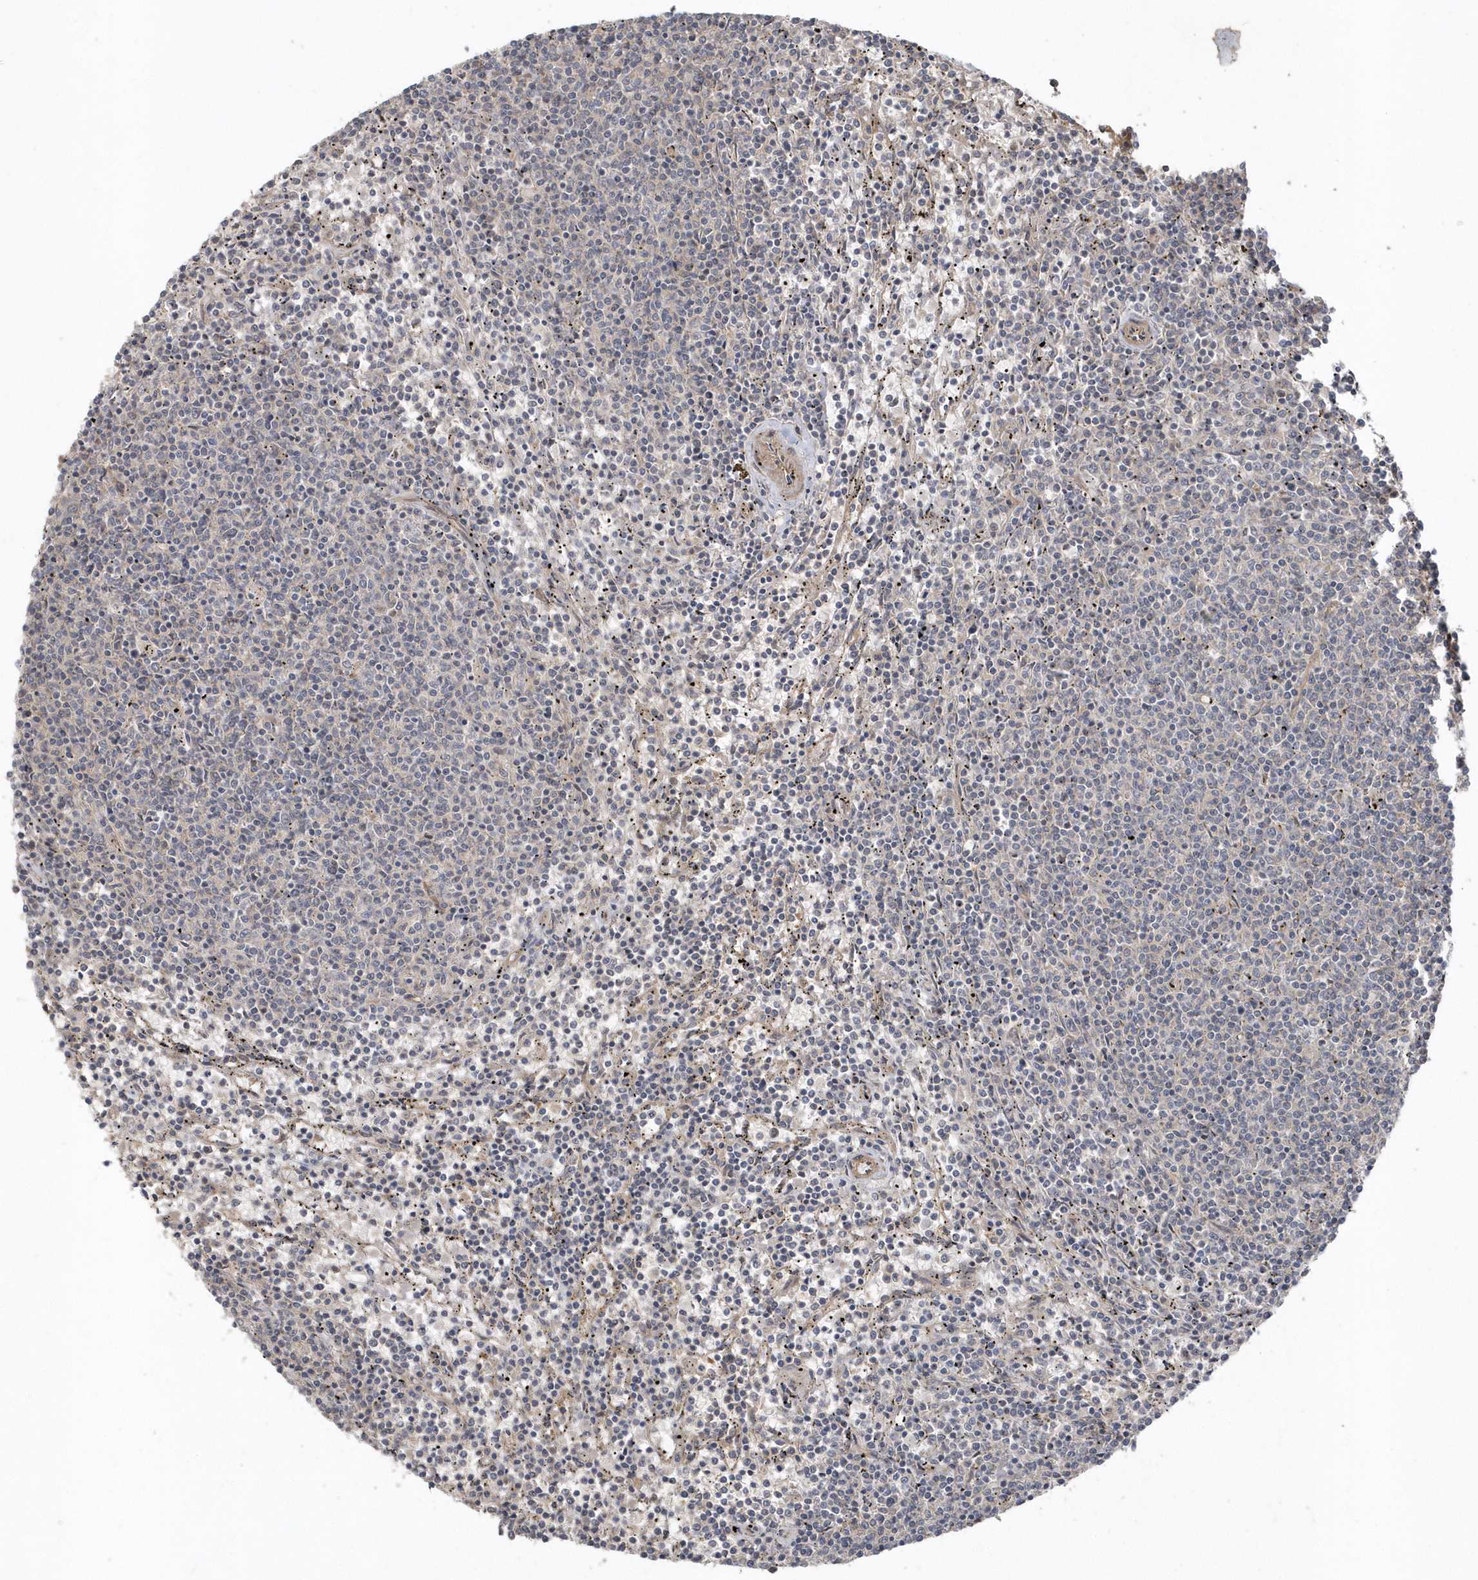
{"staining": {"intensity": "negative", "quantity": "none", "location": "none"}, "tissue": "lymphoma", "cell_type": "Tumor cells", "image_type": "cancer", "snomed": [{"axis": "morphology", "description": "Malignant lymphoma, non-Hodgkin's type, Low grade"}, {"axis": "topography", "description": "Spleen"}], "caption": "Tumor cells show no significant protein expression in lymphoma. The staining is performed using DAB (3,3'-diaminobenzidine) brown chromogen with nuclei counter-stained in using hematoxylin.", "gene": "ACTR1A", "patient": {"sex": "female", "age": 50}}